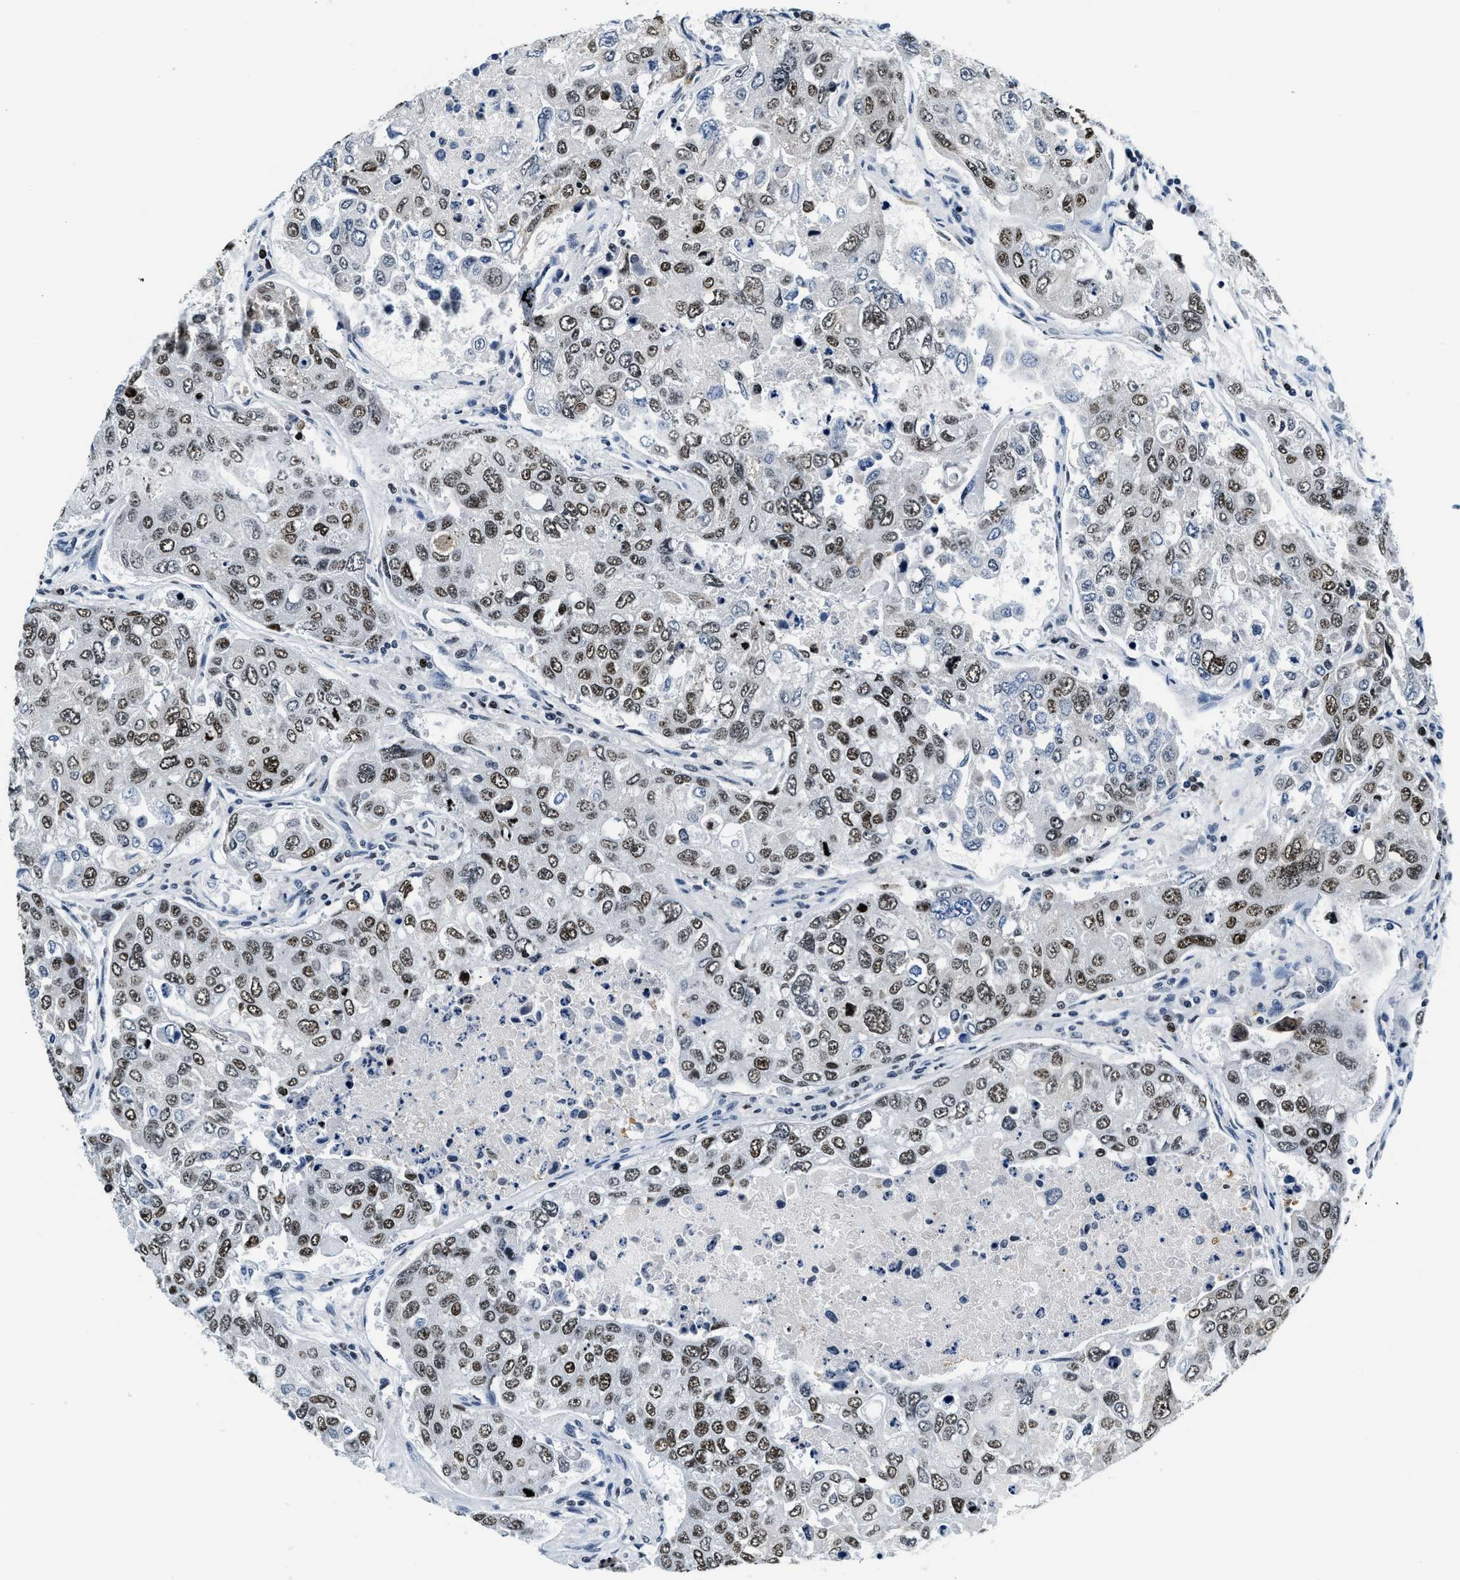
{"staining": {"intensity": "strong", "quantity": ">75%", "location": "nuclear"}, "tissue": "urothelial cancer", "cell_type": "Tumor cells", "image_type": "cancer", "snomed": [{"axis": "morphology", "description": "Urothelial carcinoma, High grade"}, {"axis": "topography", "description": "Lymph node"}, {"axis": "topography", "description": "Urinary bladder"}], "caption": "Strong nuclear protein staining is identified in about >75% of tumor cells in urothelial cancer.", "gene": "TOP1", "patient": {"sex": "male", "age": 51}}